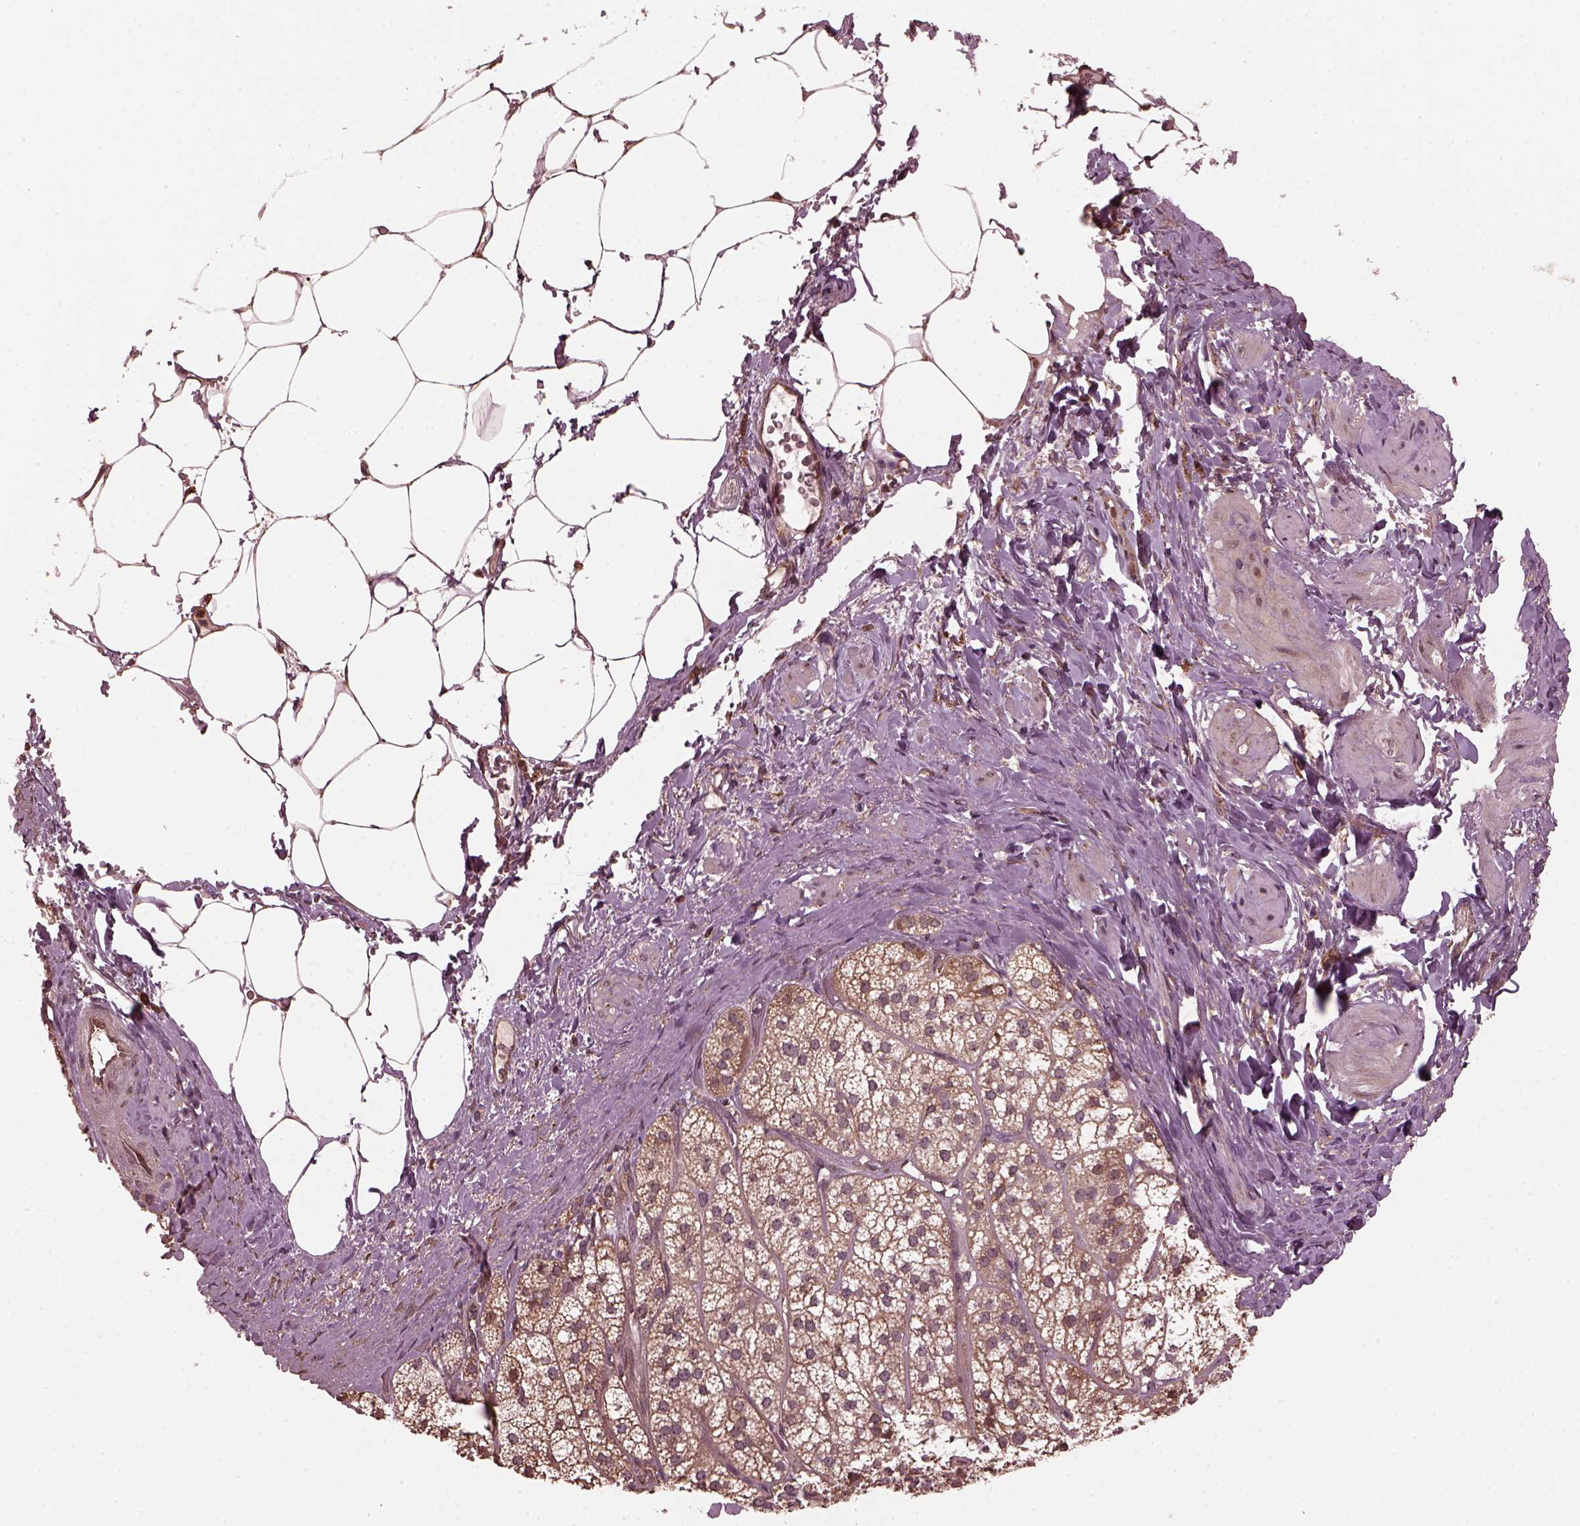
{"staining": {"intensity": "moderate", "quantity": ">75%", "location": "cytoplasmic/membranous"}, "tissue": "adrenal gland", "cell_type": "Glandular cells", "image_type": "normal", "snomed": [{"axis": "morphology", "description": "Normal tissue, NOS"}, {"axis": "topography", "description": "Adrenal gland"}], "caption": "This micrograph shows normal adrenal gland stained with immunohistochemistry to label a protein in brown. The cytoplasmic/membranous of glandular cells show moderate positivity for the protein. Nuclei are counter-stained blue.", "gene": "ZNF292", "patient": {"sex": "female", "age": 60}}